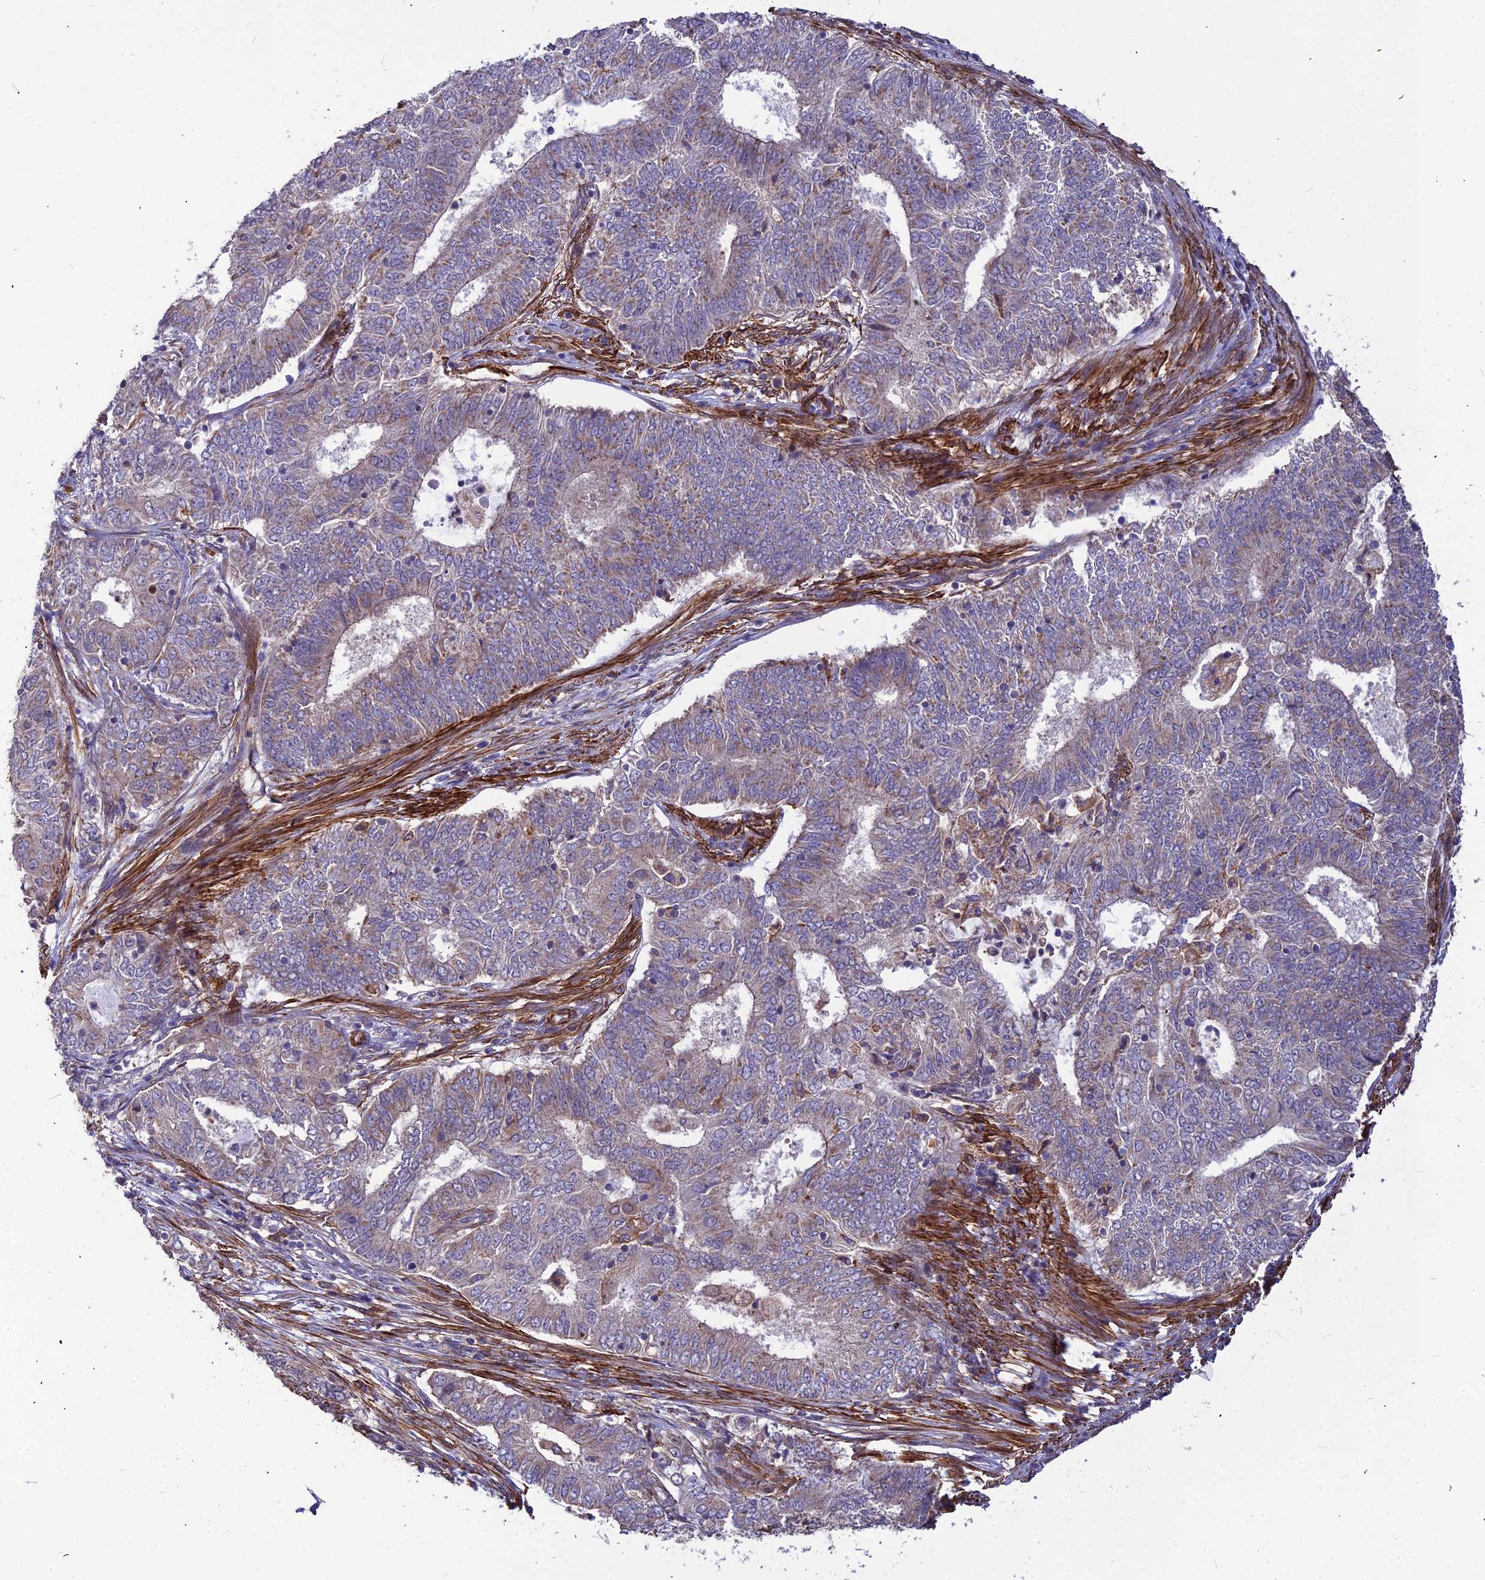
{"staining": {"intensity": "weak", "quantity": "25%-75%", "location": "cytoplasmic/membranous"}, "tissue": "endometrial cancer", "cell_type": "Tumor cells", "image_type": "cancer", "snomed": [{"axis": "morphology", "description": "Adenocarcinoma, NOS"}, {"axis": "topography", "description": "Endometrium"}], "caption": "This is a histology image of immunohistochemistry staining of adenocarcinoma (endometrial), which shows weak expression in the cytoplasmic/membranous of tumor cells.", "gene": "LEKR1", "patient": {"sex": "female", "age": 62}}